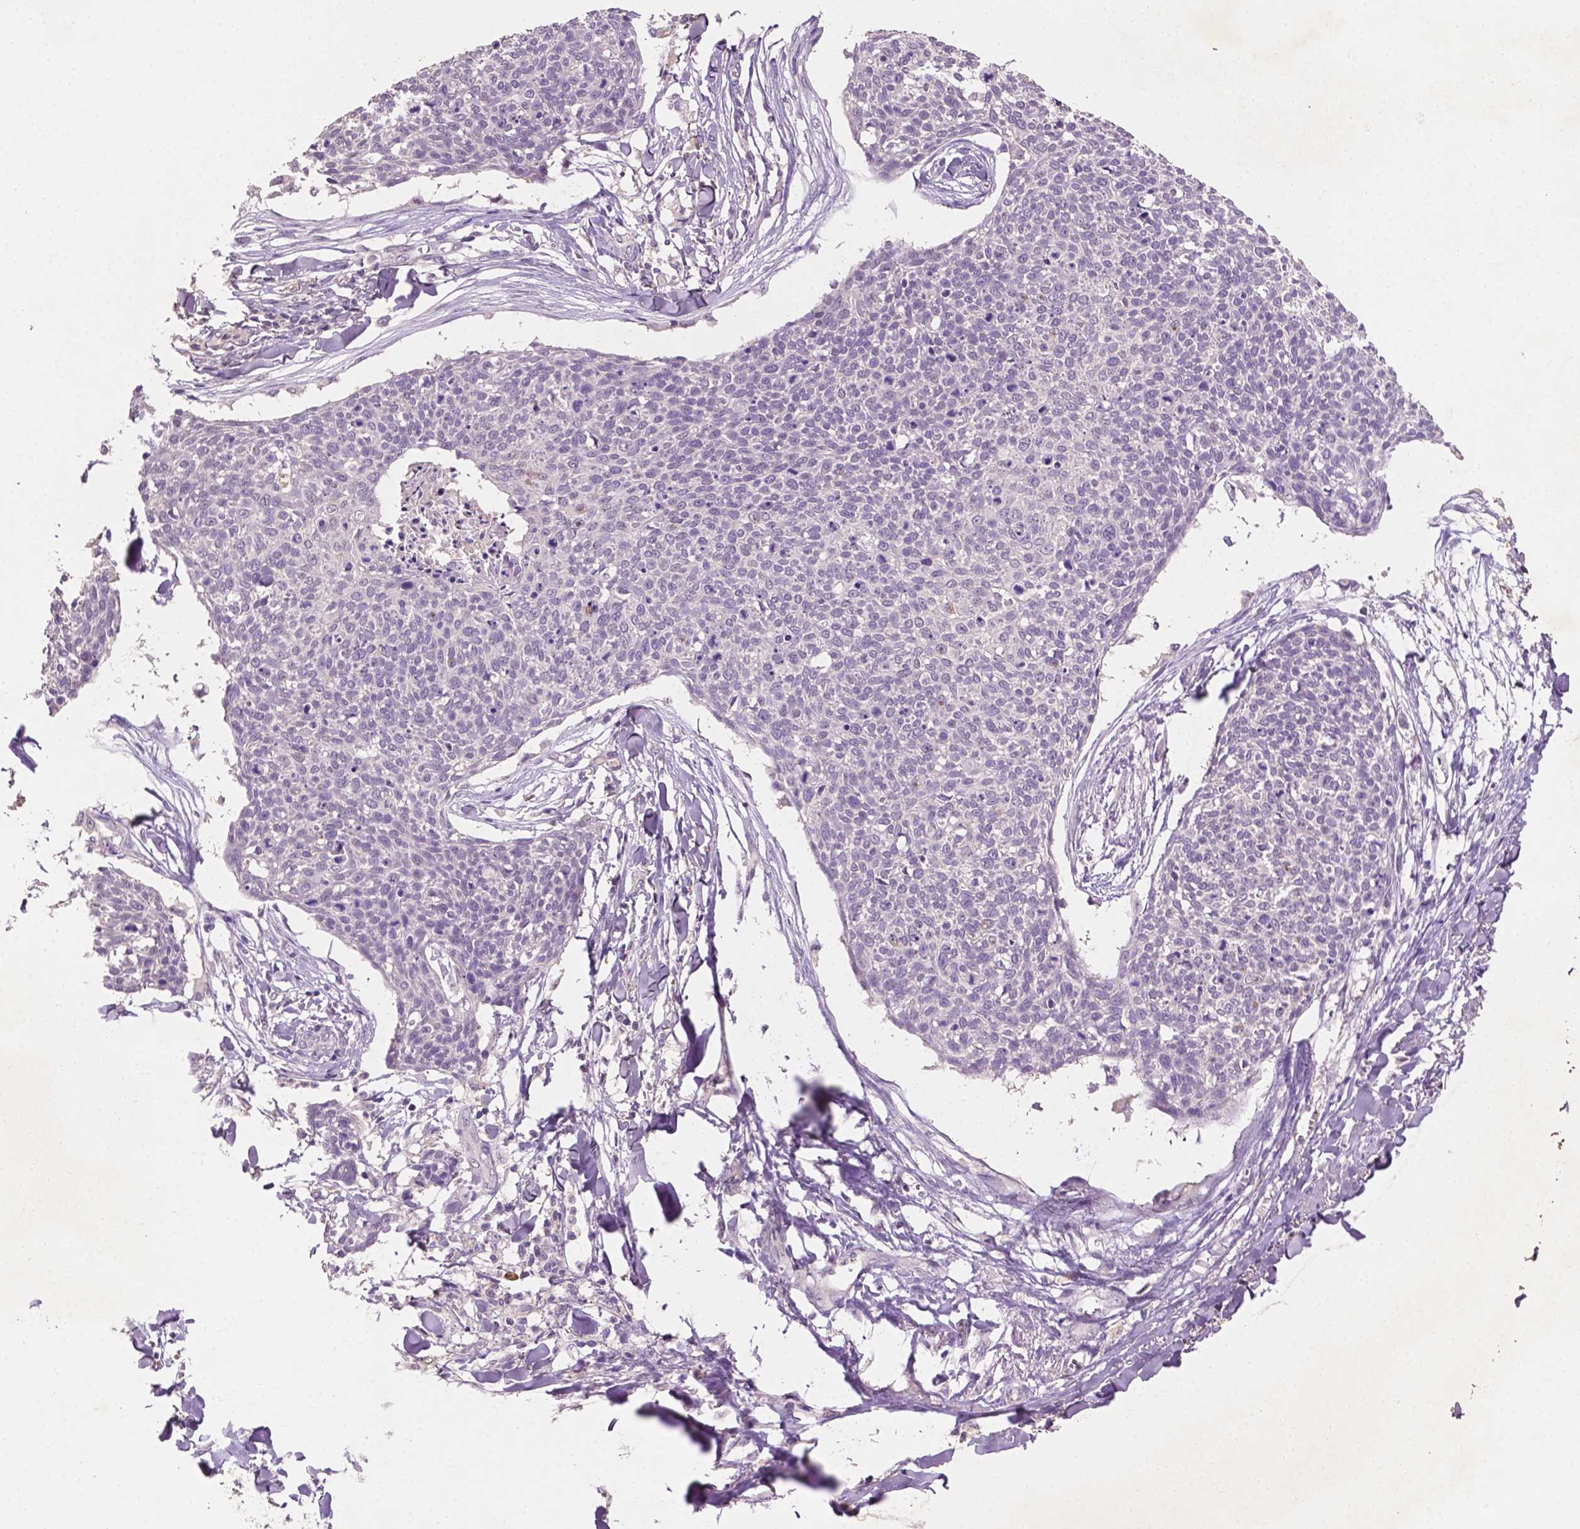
{"staining": {"intensity": "negative", "quantity": "none", "location": "none"}, "tissue": "skin cancer", "cell_type": "Tumor cells", "image_type": "cancer", "snomed": [{"axis": "morphology", "description": "Squamous cell carcinoma, NOS"}, {"axis": "topography", "description": "Skin"}, {"axis": "topography", "description": "Vulva"}], "caption": "Micrograph shows no significant protein positivity in tumor cells of skin cancer. Brightfield microscopy of immunohistochemistry stained with DAB (brown) and hematoxylin (blue), captured at high magnification.", "gene": "MROH6", "patient": {"sex": "female", "age": 75}}